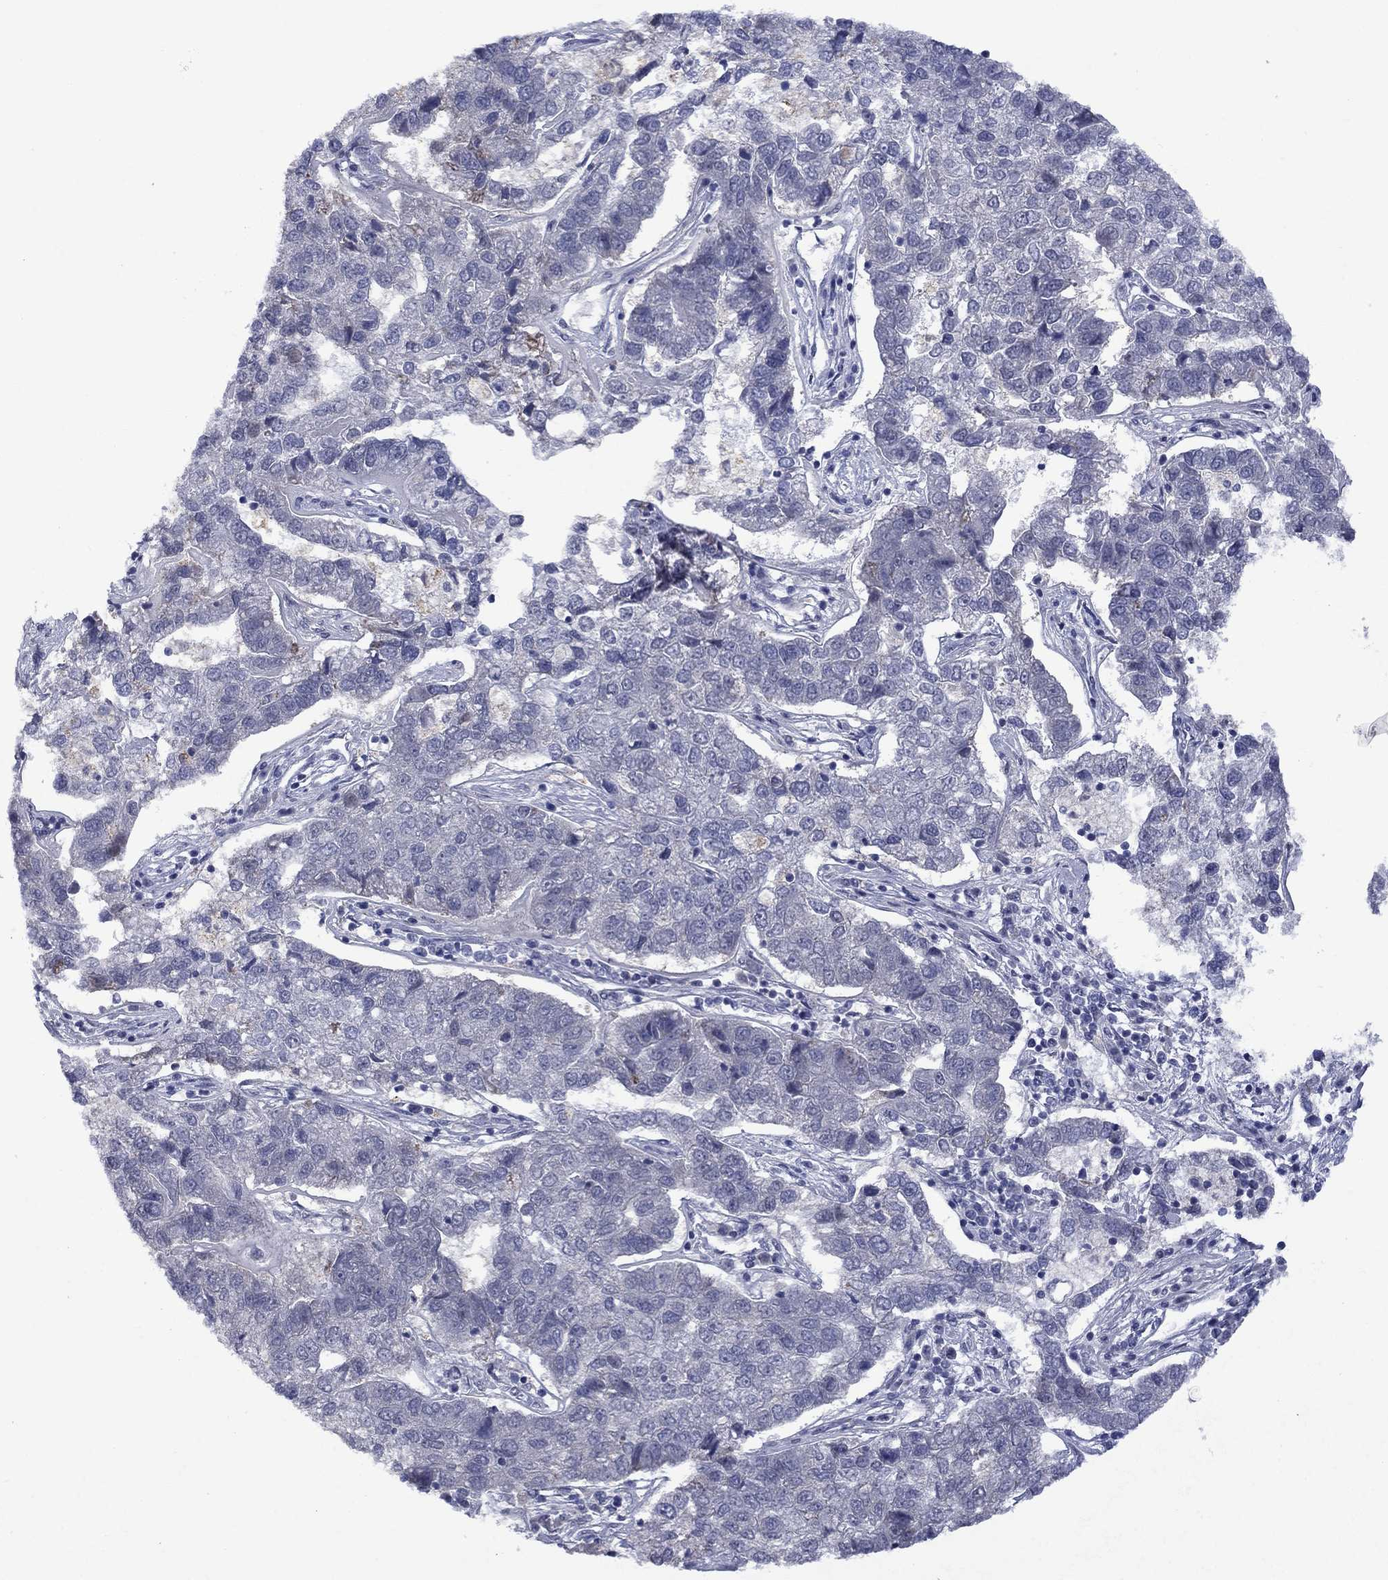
{"staining": {"intensity": "negative", "quantity": "none", "location": "none"}, "tissue": "pancreatic cancer", "cell_type": "Tumor cells", "image_type": "cancer", "snomed": [{"axis": "morphology", "description": "Adenocarcinoma, NOS"}, {"axis": "topography", "description": "Pancreas"}], "caption": "Protein analysis of pancreatic cancer reveals no significant positivity in tumor cells.", "gene": "KCNJ16", "patient": {"sex": "female", "age": 61}}